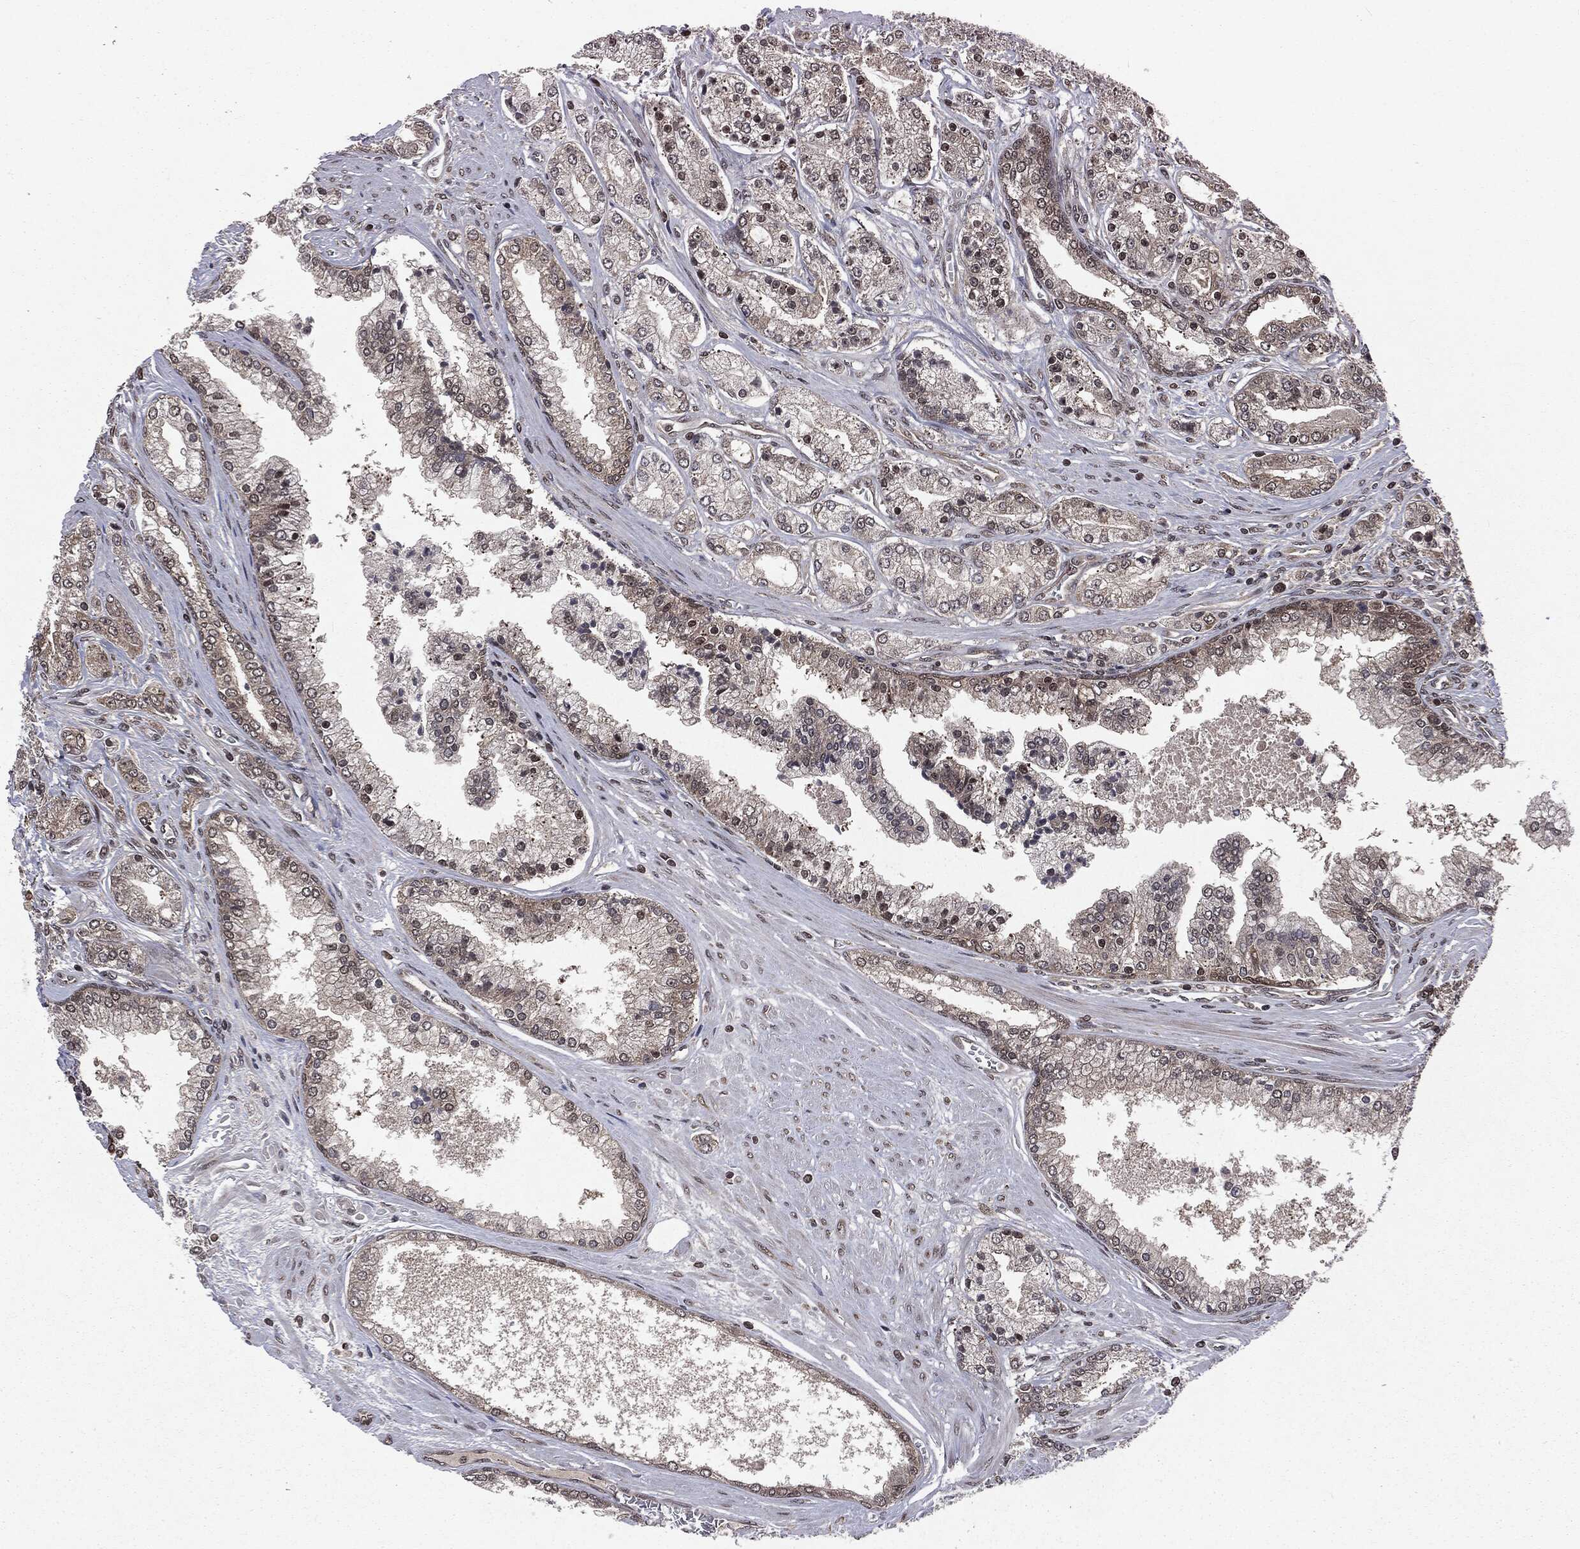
{"staining": {"intensity": "negative", "quantity": "none", "location": "none"}, "tissue": "prostate cancer", "cell_type": "Tumor cells", "image_type": "cancer", "snomed": [{"axis": "morphology", "description": "Adenocarcinoma, High grade"}, {"axis": "topography", "description": "Prostate"}], "caption": "A micrograph of human prostate cancer is negative for staining in tumor cells.", "gene": "STAU2", "patient": {"sex": "male", "age": 66}}